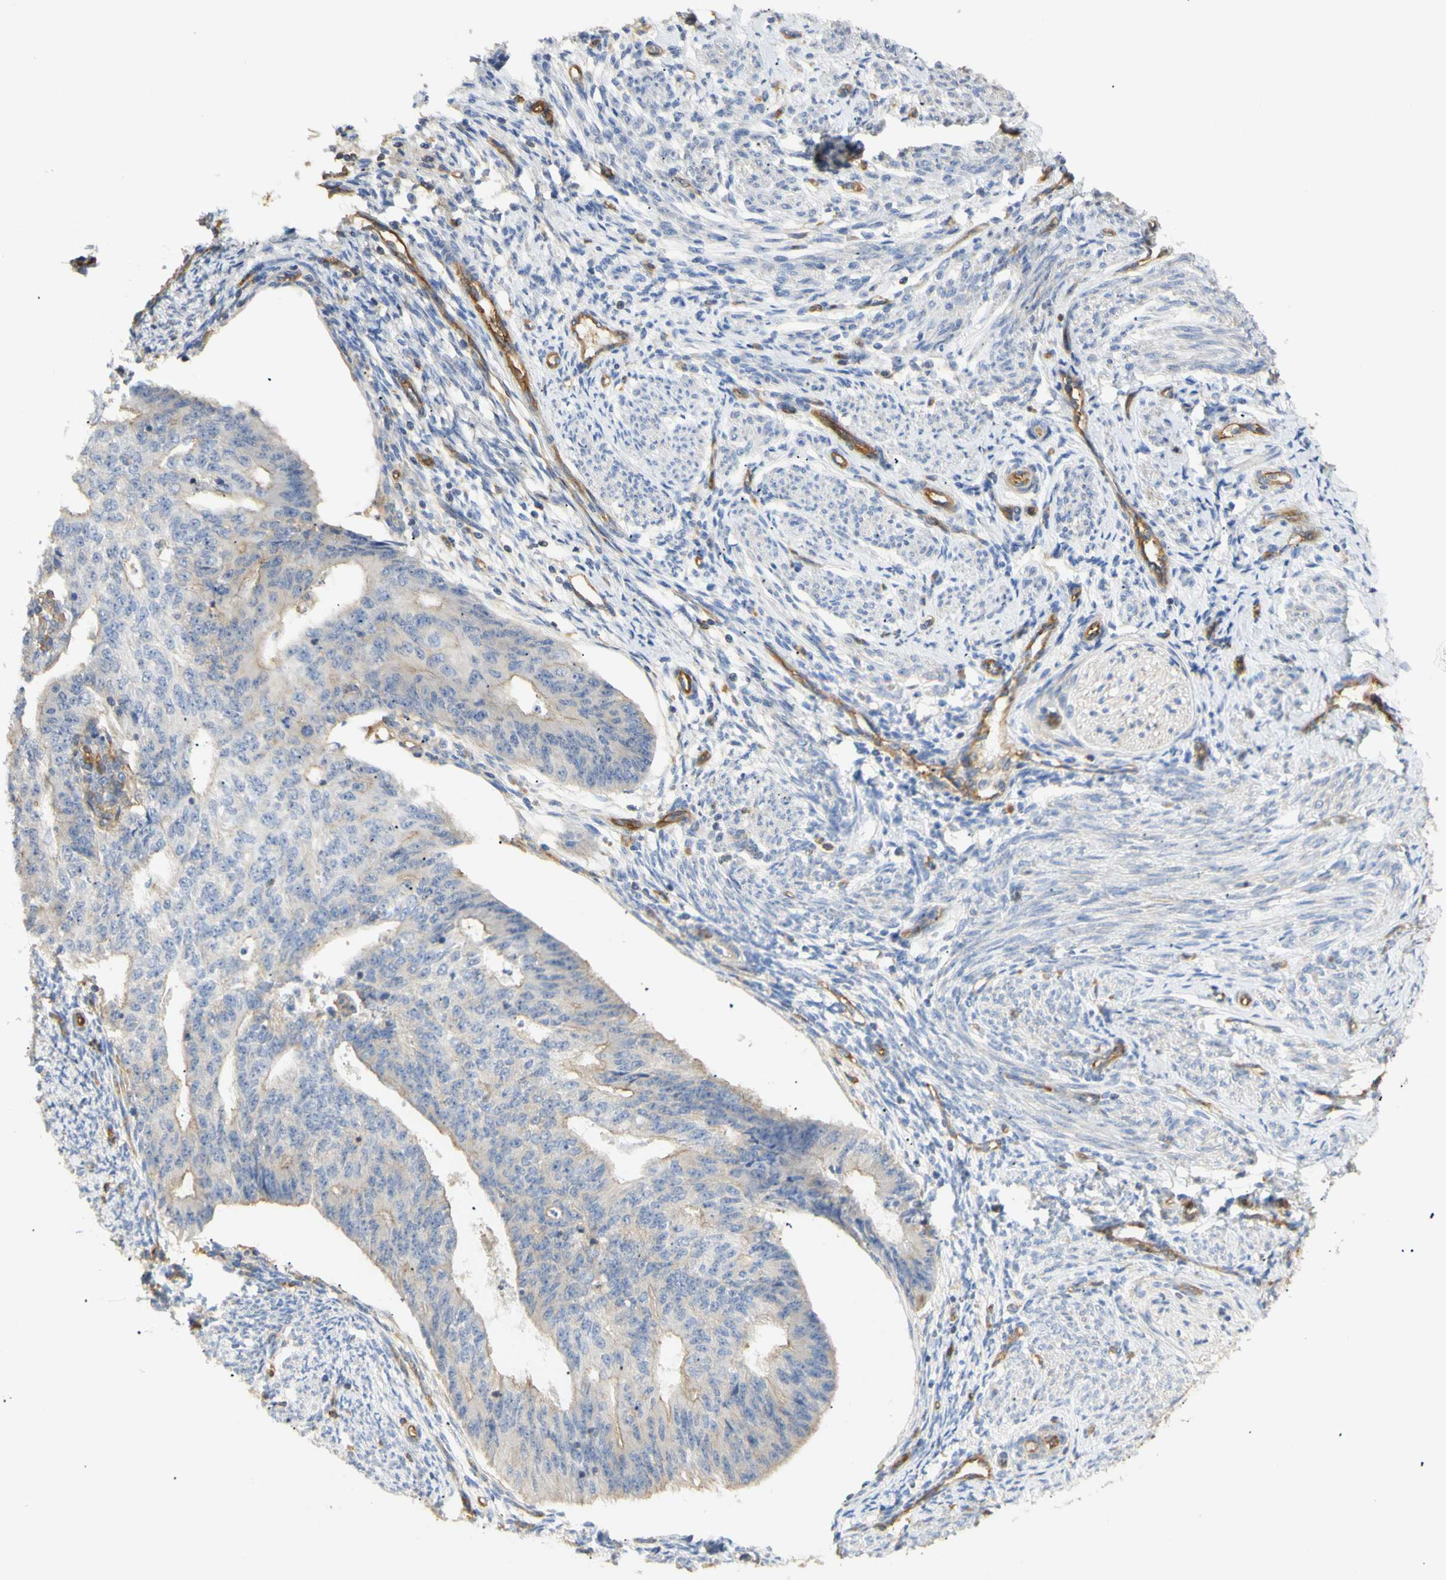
{"staining": {"intensity": "weak", "quantity": "25%-75%", "location": "cytoplasmic/membranous"}, "tissue": "endometrial cancer", "cell_type": "Tumor cells", "image_type": "cancer", "snomed": [{"axis": "morphology", "description": "Adenocarcinoma, NOS"}, {"axis": "topography", "description": "Endometrium"}], "caption": "Tumor cells exhibit weak cytoplasmic/membranous positivity in approximately 25%-75% of cells in adenocarcinoma (endometrial).", "gene": "KCNE4", "patient": {"sex": "female", "age": 32}}